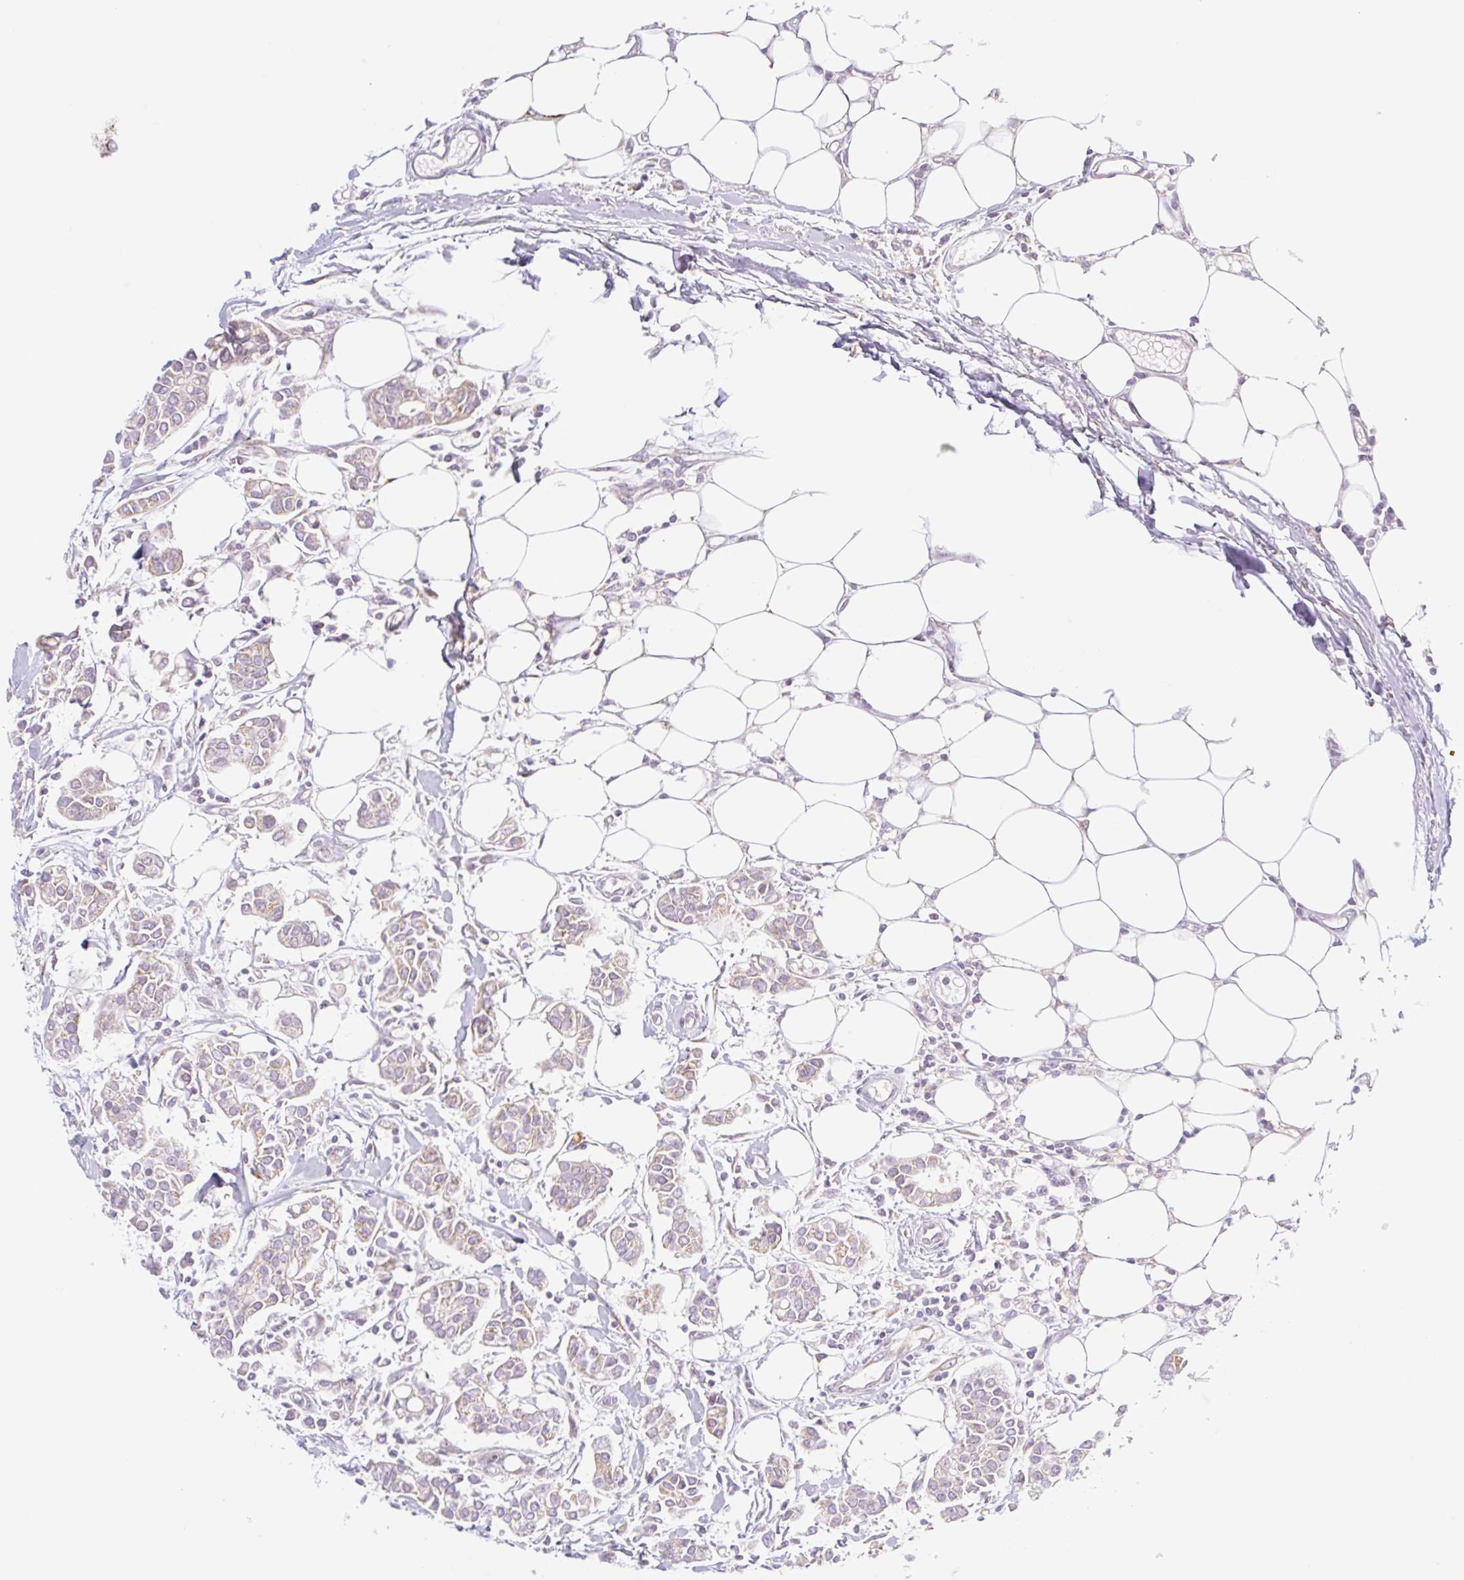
{"staining": {"intensity": "weak", "quantity": "<25%", "location": "cytoplasmic/membranous"}, "tissue": "breast cancer", "cell_type": "Tumor cells", "image_type": "cancer", "snomed": [{"axis": "morphology", "description": "Duct carcinoma"}, {"axis": "topography", "description": "Breast"}], "caption": "Immunohistochemistry photomicrograph of human intraductal carcinoma (breast) stained for a protein (brown), which displays no staining in tumor cells.", "gene": "GOSR2", "patient": {"sex": "female", "age": 84}}